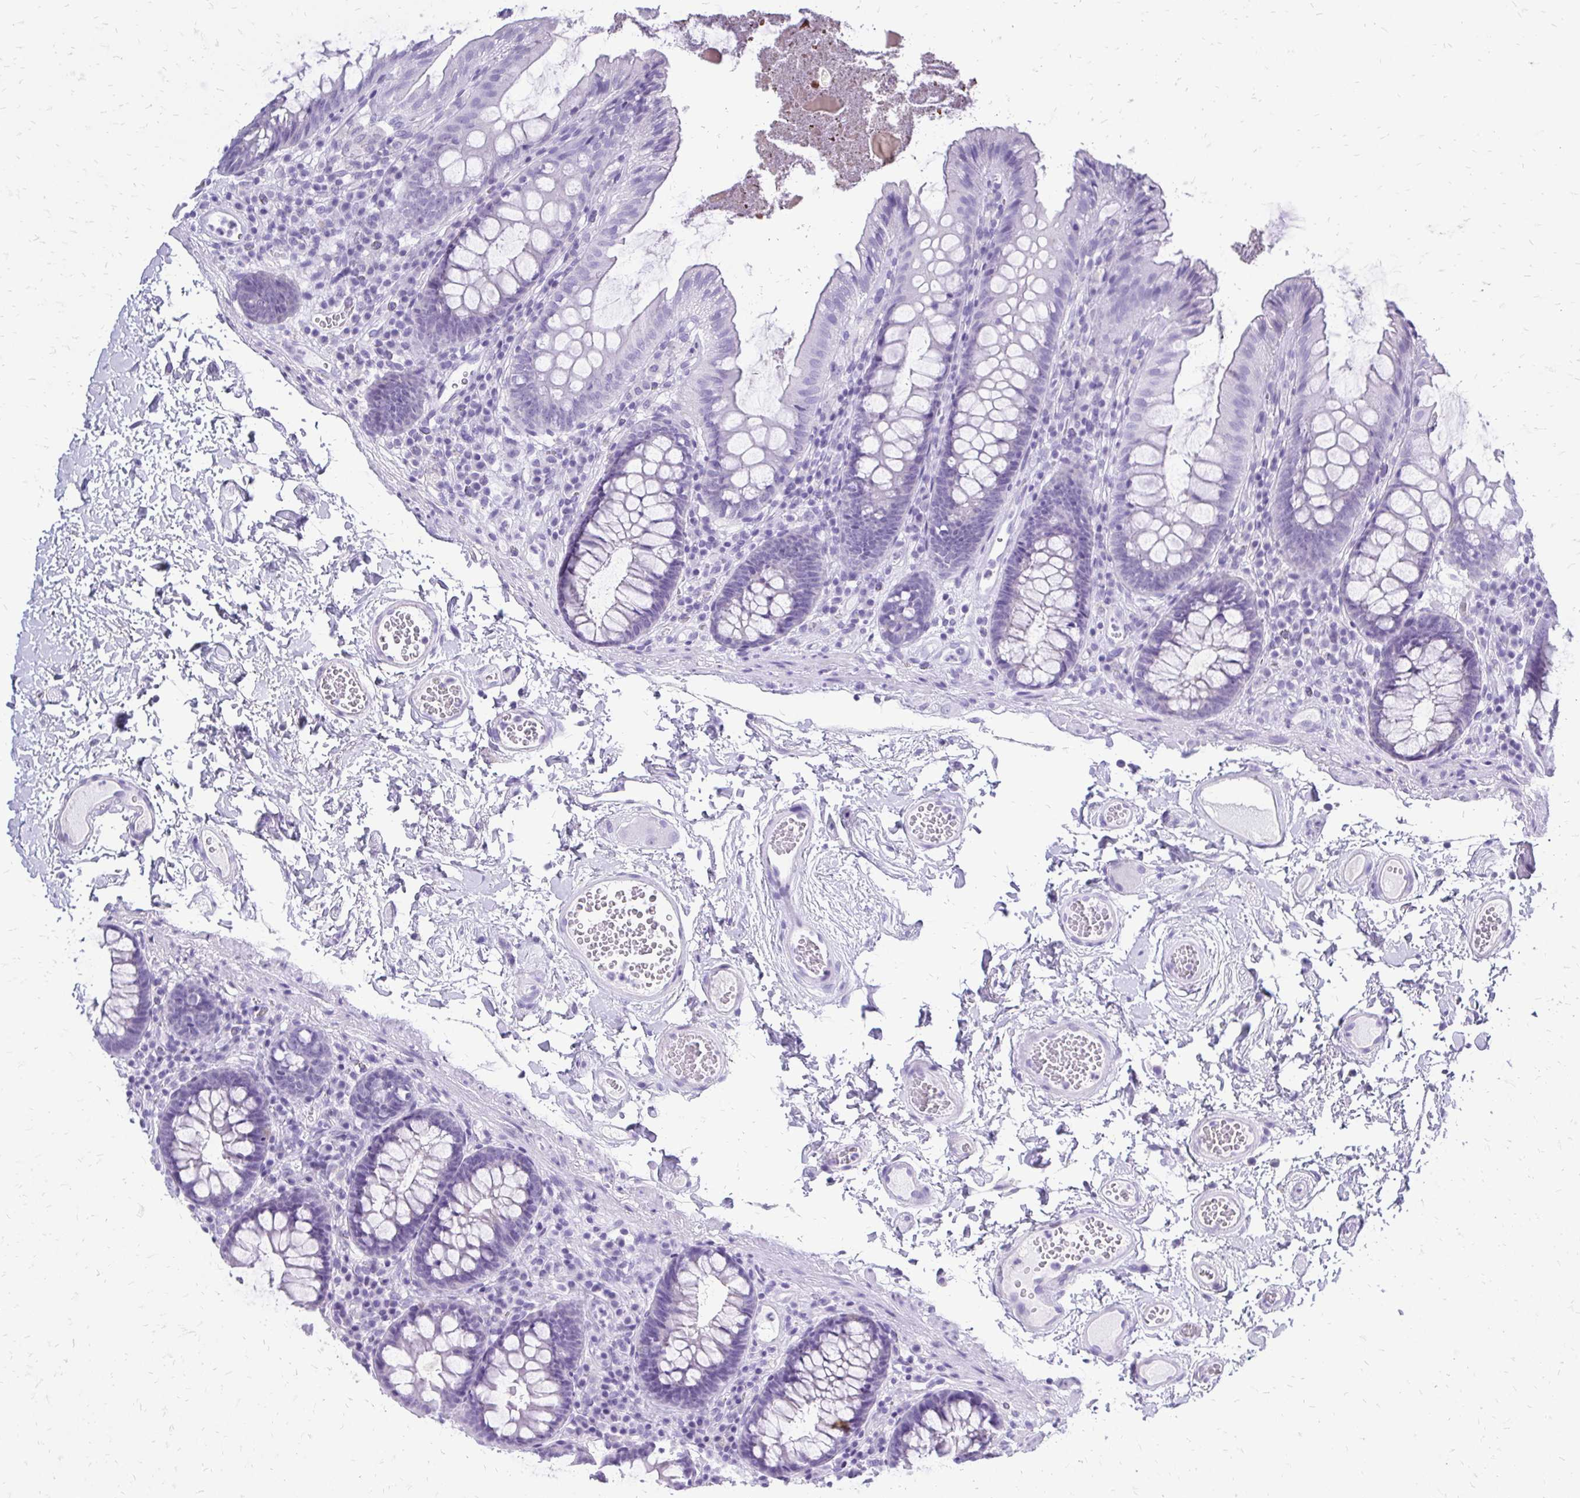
{"staining": {"intensity": "negative", "quantity": "none", "location": "none"}, "tissue": "colon", "cell_type": "Endothelial cells", "image_type": "normal", "snomed": [{"axis": "morphology", "description": "Normal tissue, NOS"}, {"axis": "topography", "description": "Colon"}, {"axis": "topography", "description": "Peripheral nerve tissue"}], "caption": "Colon was stained to show a protein in brown. There is no significant expression in endothelial cells. The staining was performed using DAB (3,3'-diaminobenzidine) to visualize the protein expression in brown, while the nuclei were stained in blue with hematoxylin (Magnification: 20x).", "gene": "SLC32A1", "patient": {"sex": "male", "age": 84}}